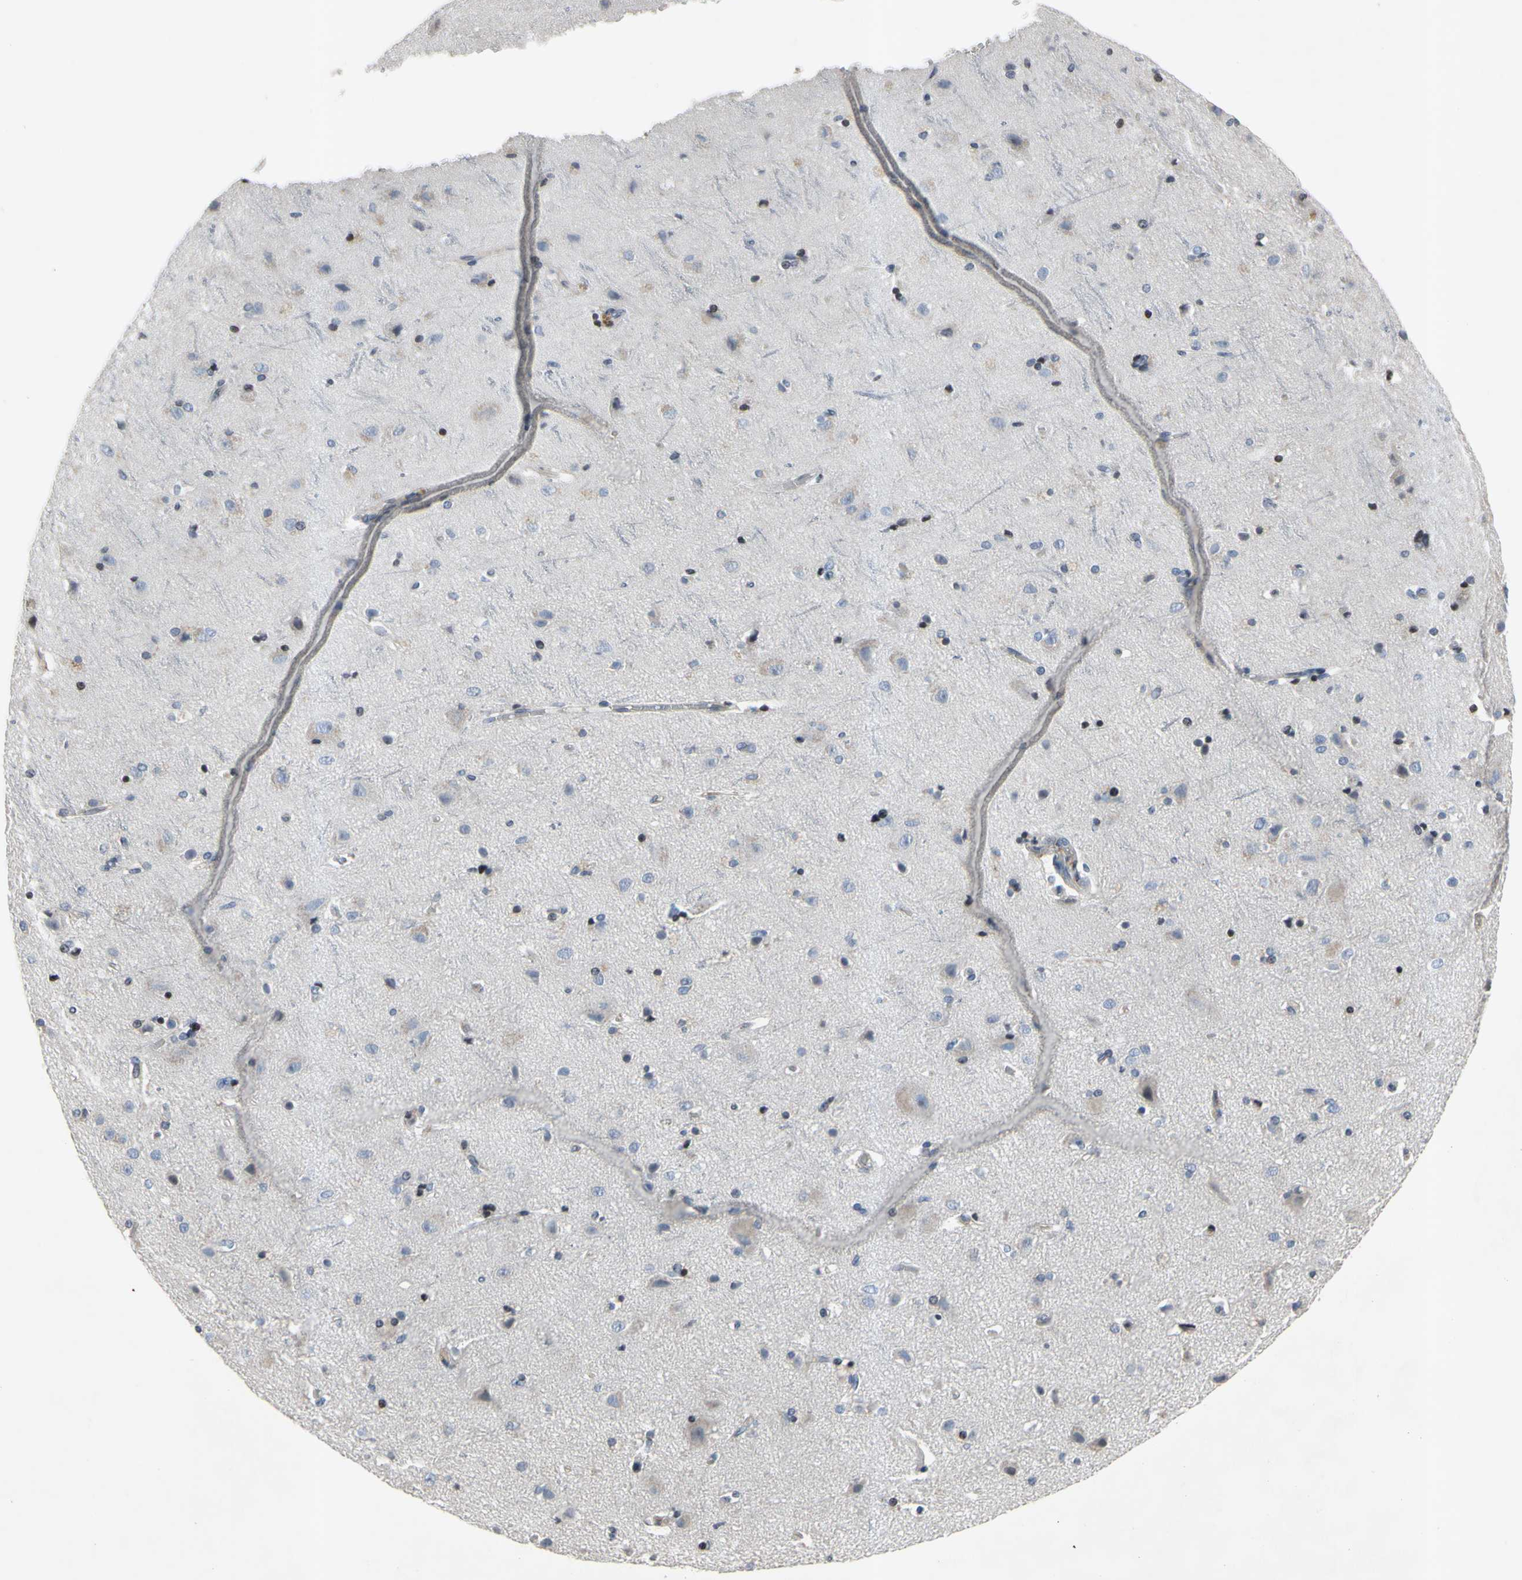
{"staining": {"intensity": "negative", "quantity": "none", "location": "none"}, "tissue": "cerebral cortex", "cell_type": "Endothelial cells", "image_type": "normal", "snomed": [{"axis": "morphology", "description": "Normal tissue, NOS"}, {"axis": "topography", "description": "Cerebral cortex"}], "caption": "Immunohistochemistry image of normal cerebral cortex: human cerebral cortex stained with DAB (3,3'-diaminobenzidine) exhibits no significant protein staining in endothelial cells. (DAB immunohistochemistry, high magnification).", "gene": "ARG1", "patient": {"sex": "female", "age": 54}}